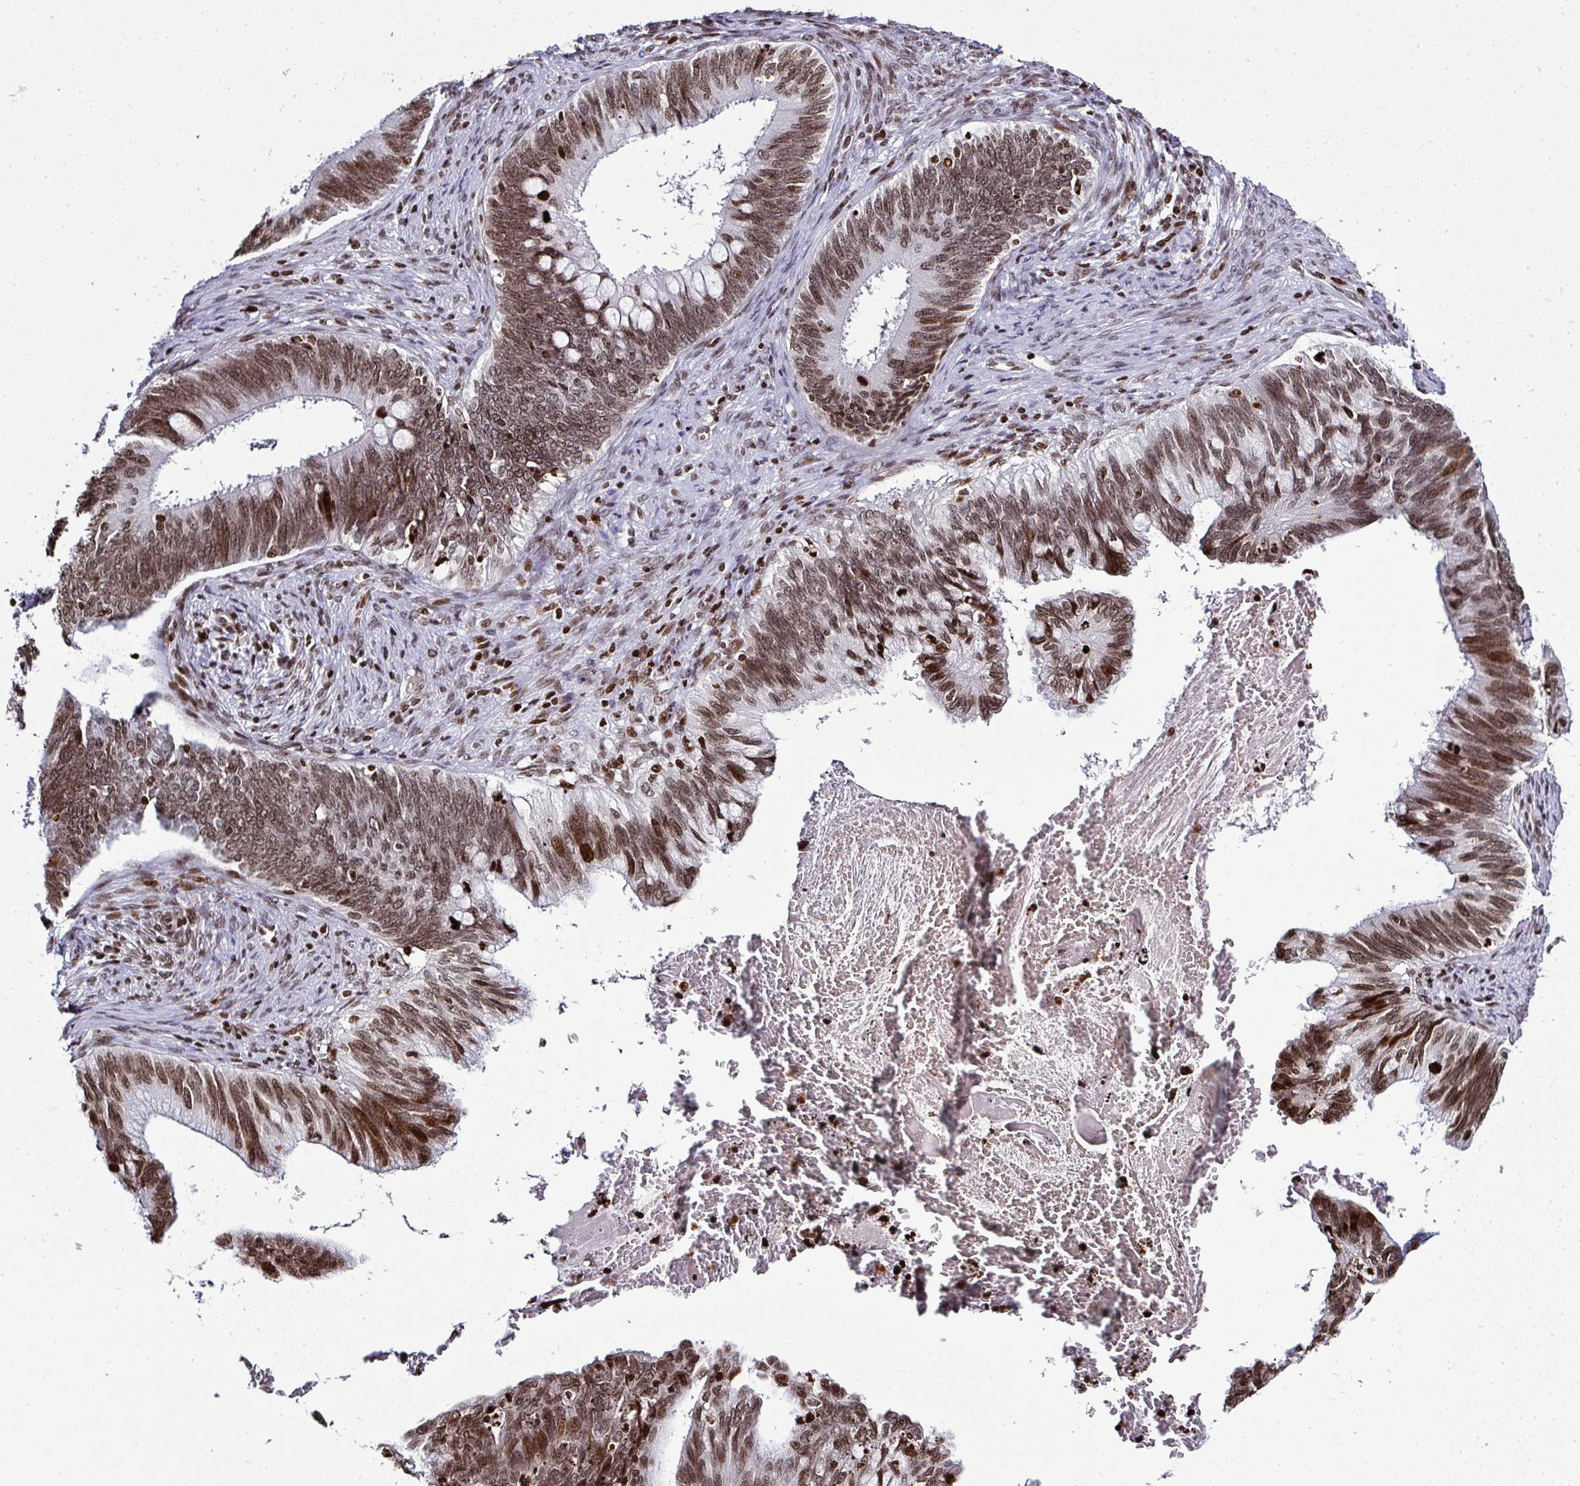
{"staining": {"intensity": "moderate", "quantity": ">75%", "location": "nuclear"}, "tissue": "cervical cancer", "cell_type": "Tumor cells", "image_type": "cancer", "snomed": [{"axis": "morphology", "description": "Adenocarcinoma, NOS"}, {"axis": "topography", "description": "Cervix"}], "caption": "Immunohistochemical staining of cervical cancer demonstrates medium levels of moderate nuclear positivity in approximately >75% of tumor cells.", "gene": "RASL11A", "patient": {"sex": "female", "age": 42}}